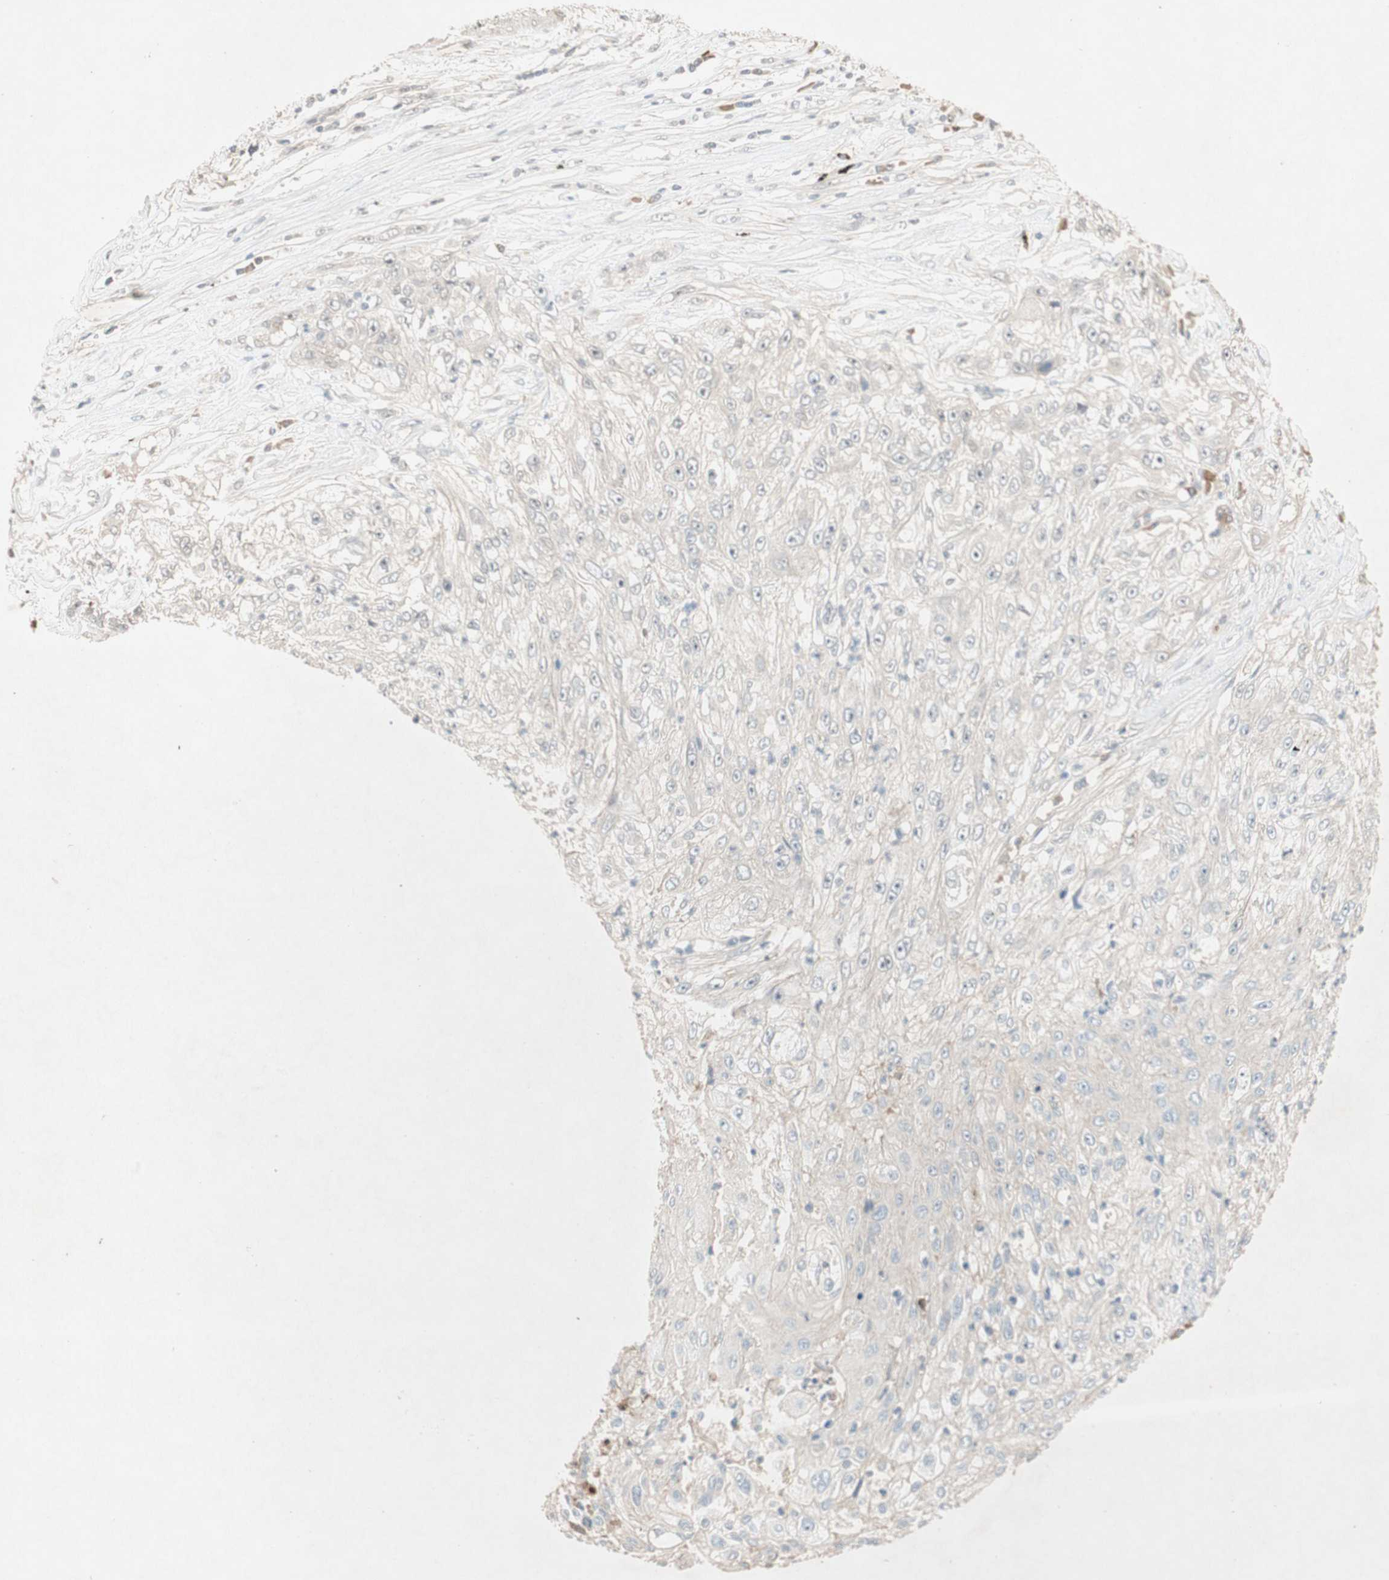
{"staining": {"intensity": "negative", "quantity": "none", "location": "none"}, "tissue": "lung cancer", "cell_type": "Tumor cells", "image_type": "cancer", "snomed": [{"axis": "morphology", "description": "Inflammation, NOS"}, {"axis": "morphology", "description": "Squamous cell carcinoma, NOS"}, {"axis": "topography", "description": "Lymph node"}, {"axis": "topography", "description": "Soft tissue"}, {"axis": "topography", "description": "Lung"}], "caption": "Immunohistochemical staining of human lung squamous cell carcinoma shows no significant positivity in tumor cells.", "gene": "RNGTT", "patient": {"sex": "male", "age": 66}}